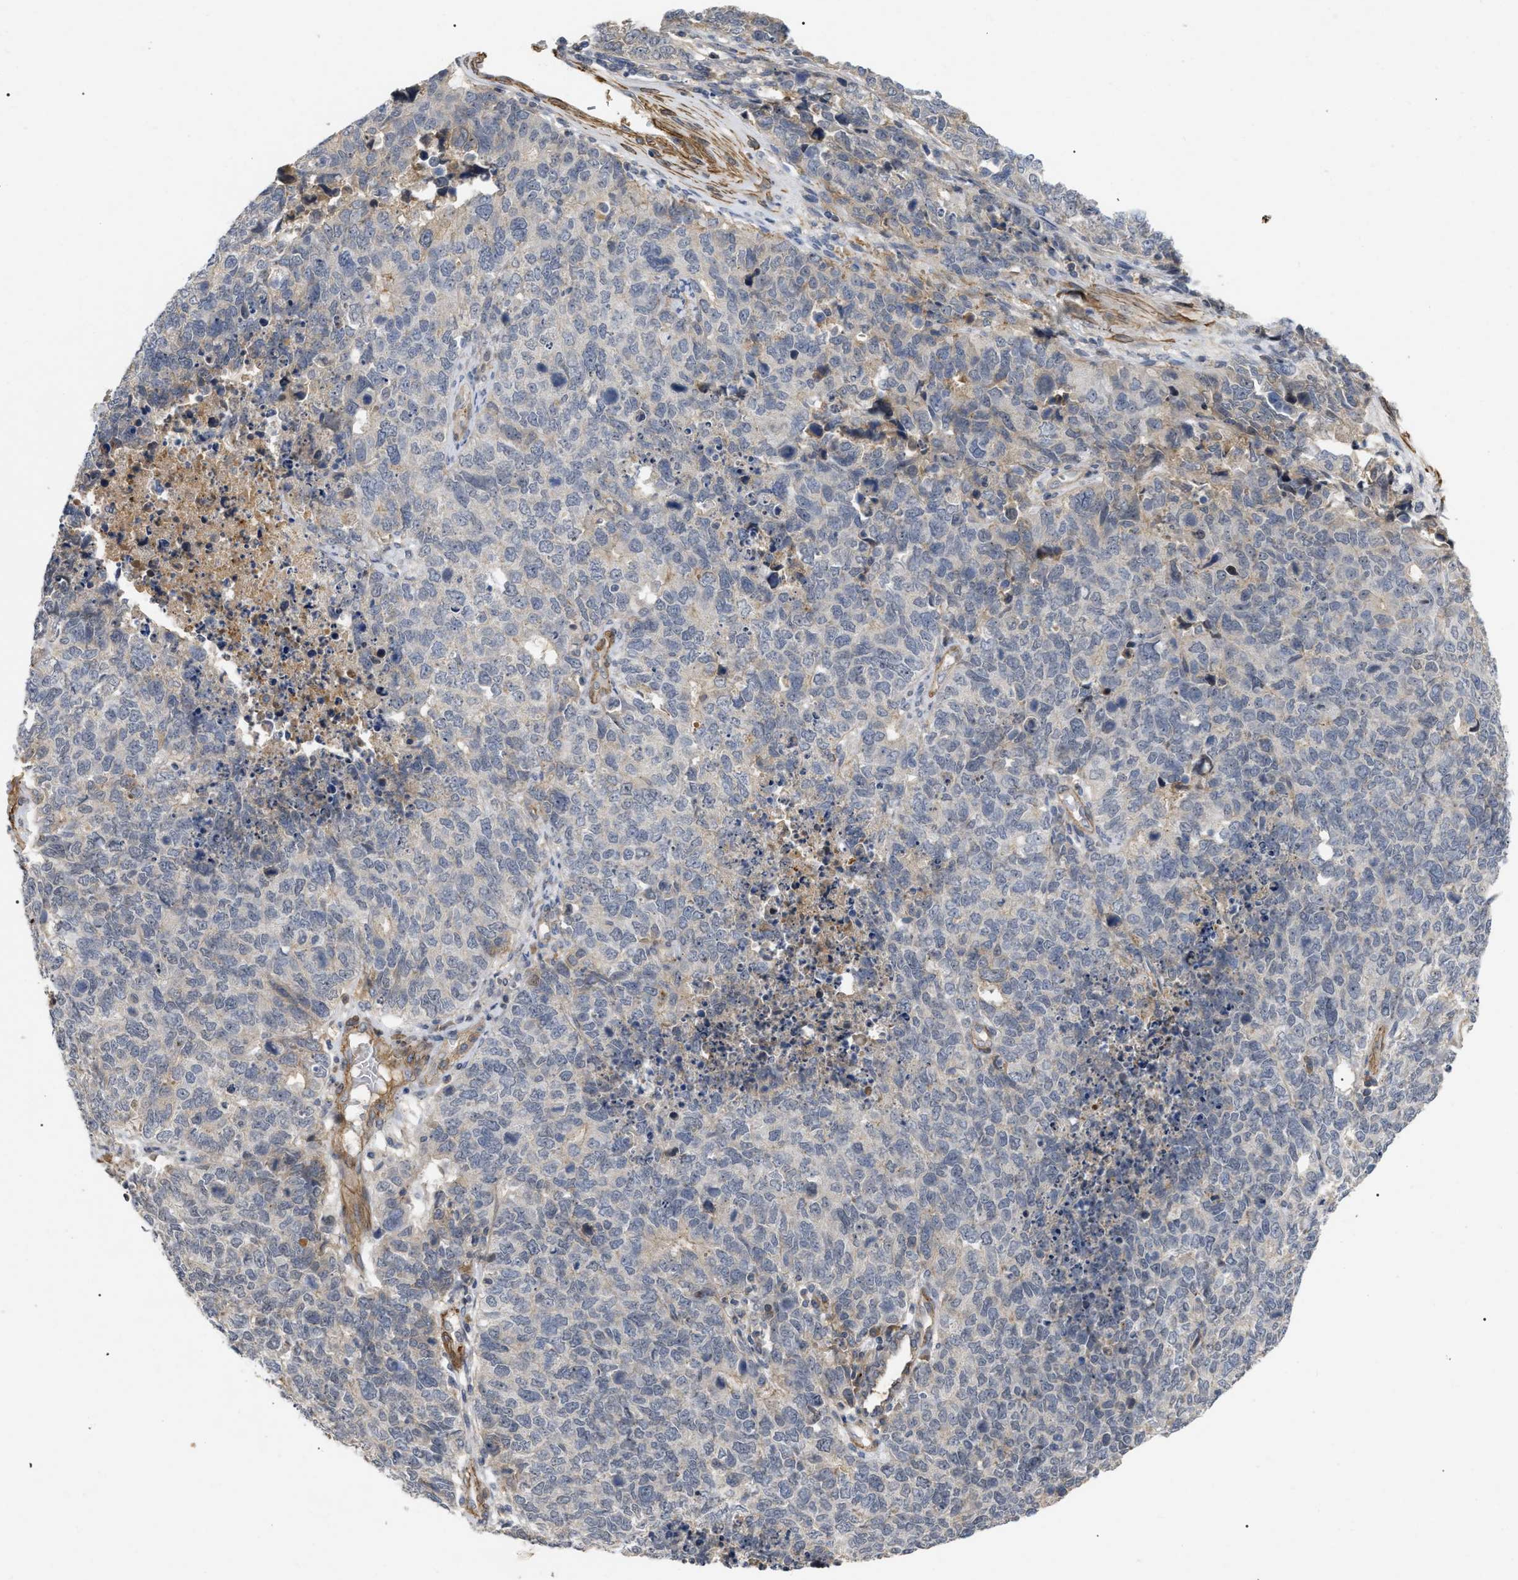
{"staining": {"intensity": "negative", "quantity": "none", "location": "none"}, "tissue": "cervical cancer", "cell_type": "Tumor cells", "image_type": "cancer", "snomed": [{"axis": "morphology", "description": "Squamous cell carcinoma, NOS"}, {"axis": "topography", "description": "Cervix"}], "caption": "Cervical cancer (squamous cell carcinoma) stained for a protein using IHC displays no expression tumor cells.", "gene": "ST6GALNAC6", "patient": {"sex": "female", "age": 63}}